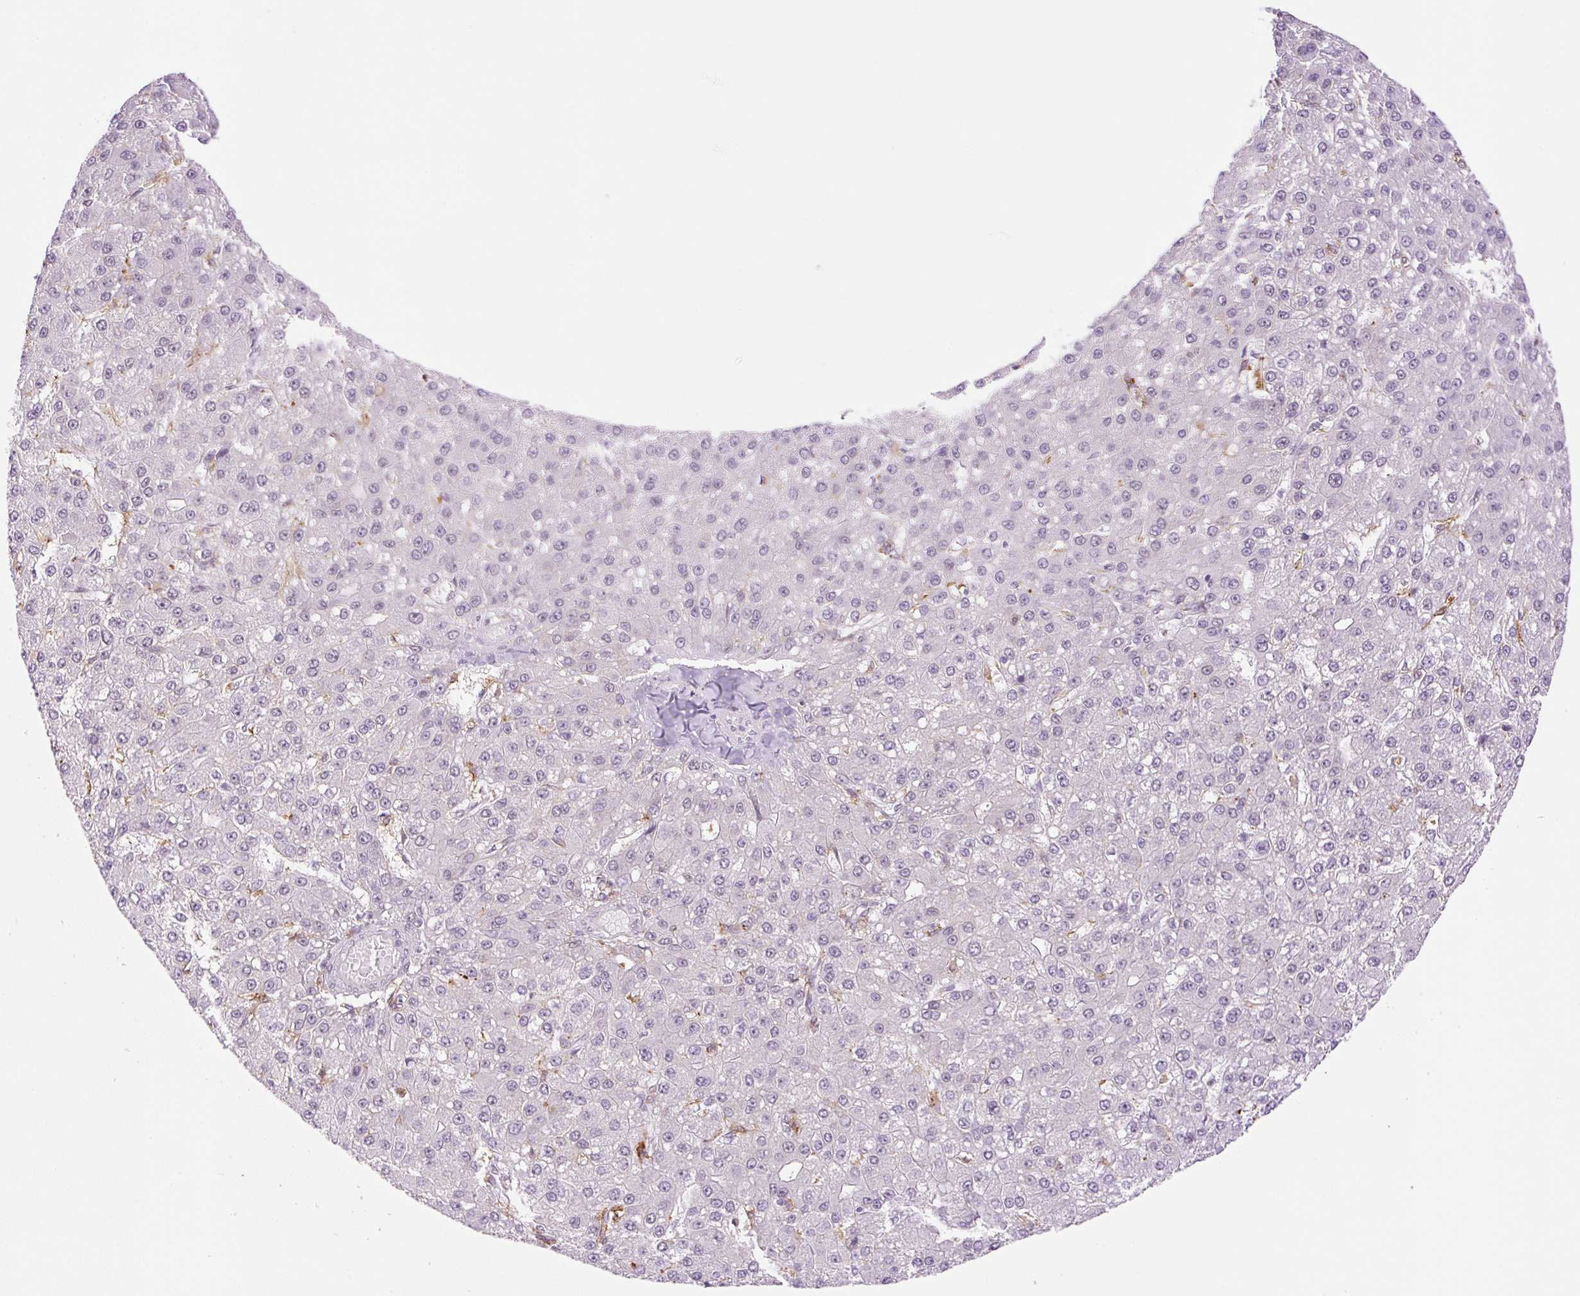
{"staining": {"intensity": "negative", "quantity": "none", "location": "none"}, "tissue": "liver cancer", "cell_type": "Tumor cells", "image_type": "cancer", "snomed": [{"axis": "morphology", "description": "Carcinoma, Hepatocellular, NOS"}, {"axis": "topography", "description": "Liver"}], "caption": "Immunohistochemistry photomicrograph of hepatocellular carcinoma (liver) stained for a protein (brown), which demonstrates no staining in tumor cells.", "gene": "PALM3", "patient": {"sex": "male", "age": 67}}